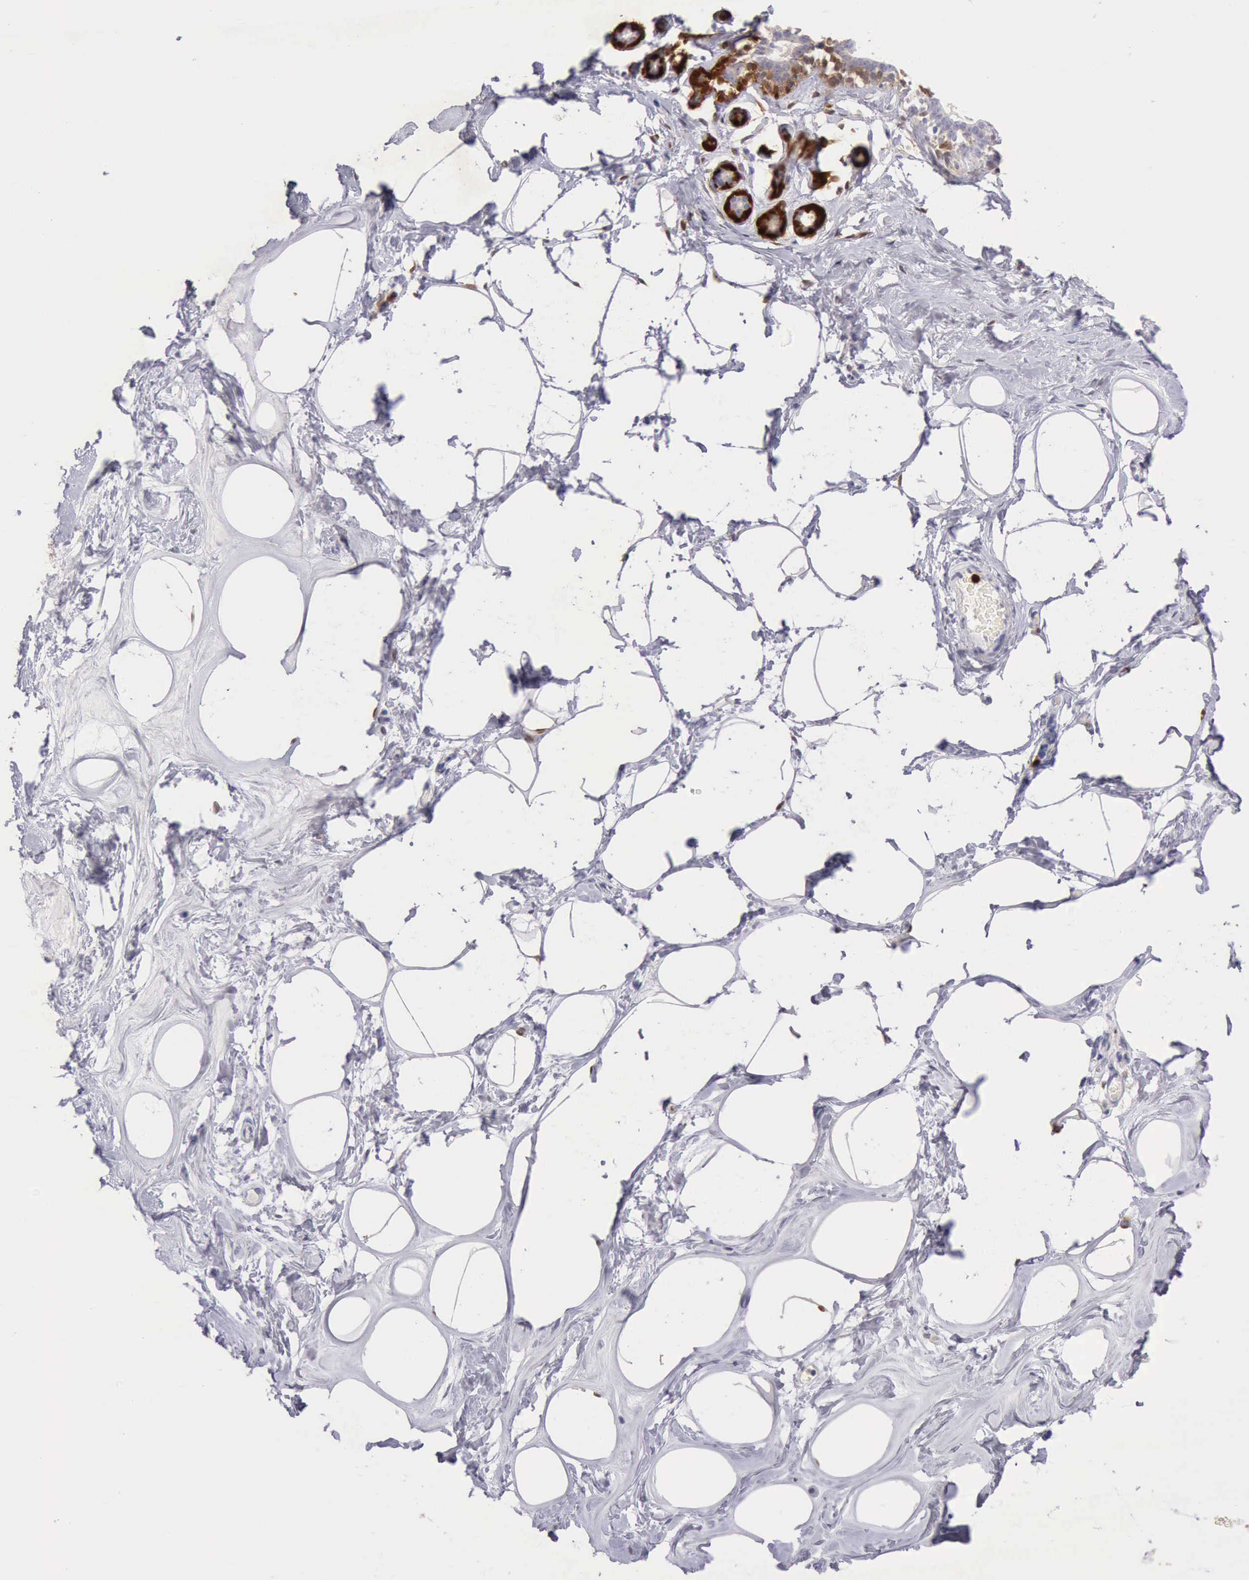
{"staining": {"intensity": "negative", "quantity": "none", "location": "none"}, "tissue": "breast", "cell_type": "Adipocytes", "image_type": "normal", "snomed": [{"axis": "morphology", "description": "Normal tissue, NOS"}, {"axis": "morphology", "description": "Fibrosis, NOS"}, {"axis": "topography", "description": "Breast"}], "caption": "DAB (3,3'-diaminobenzidine) immunohistochemical staining of unremarkable human breast demonstrates no significant expression in adipocytes.", "gene": "CSTA", "patient": {"sex": "female", "age": 39}}